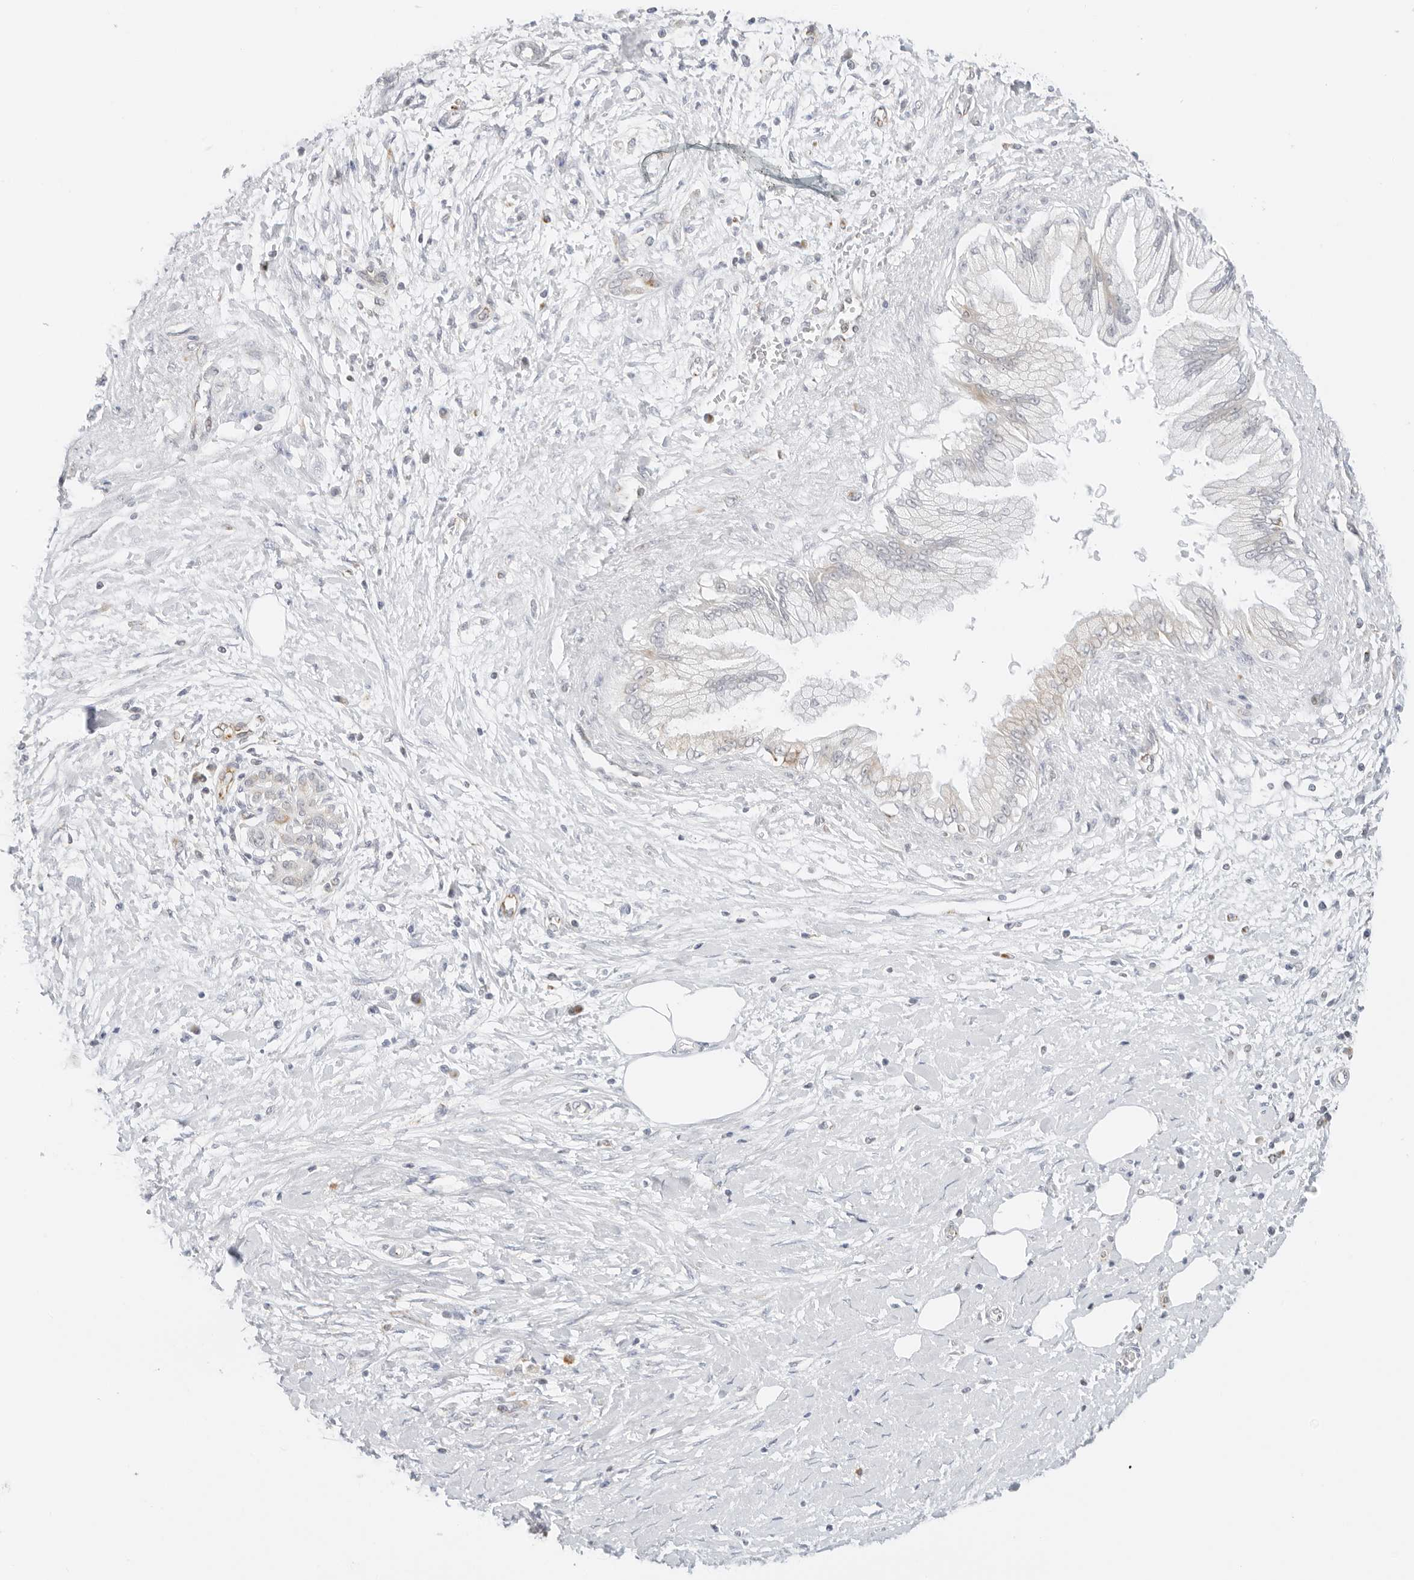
{"staining": {"intensity": "negative", "quantity": "none", "location": "none"}, "tissue": "pancreatic cancer", "cell_type": "Tumor cells", "image_type": "cancer", "snomed": [{"axis": "morphology", "description": "Adenocarcinoma, NOS"}, {"axis": "topography", "description": "Pancreas"}], "caption": "Tumor cells are negative for protein expression in human pancreatic cancer.", "gene": "RC3H1", "patient": {"sex": "male", "age": 58}}